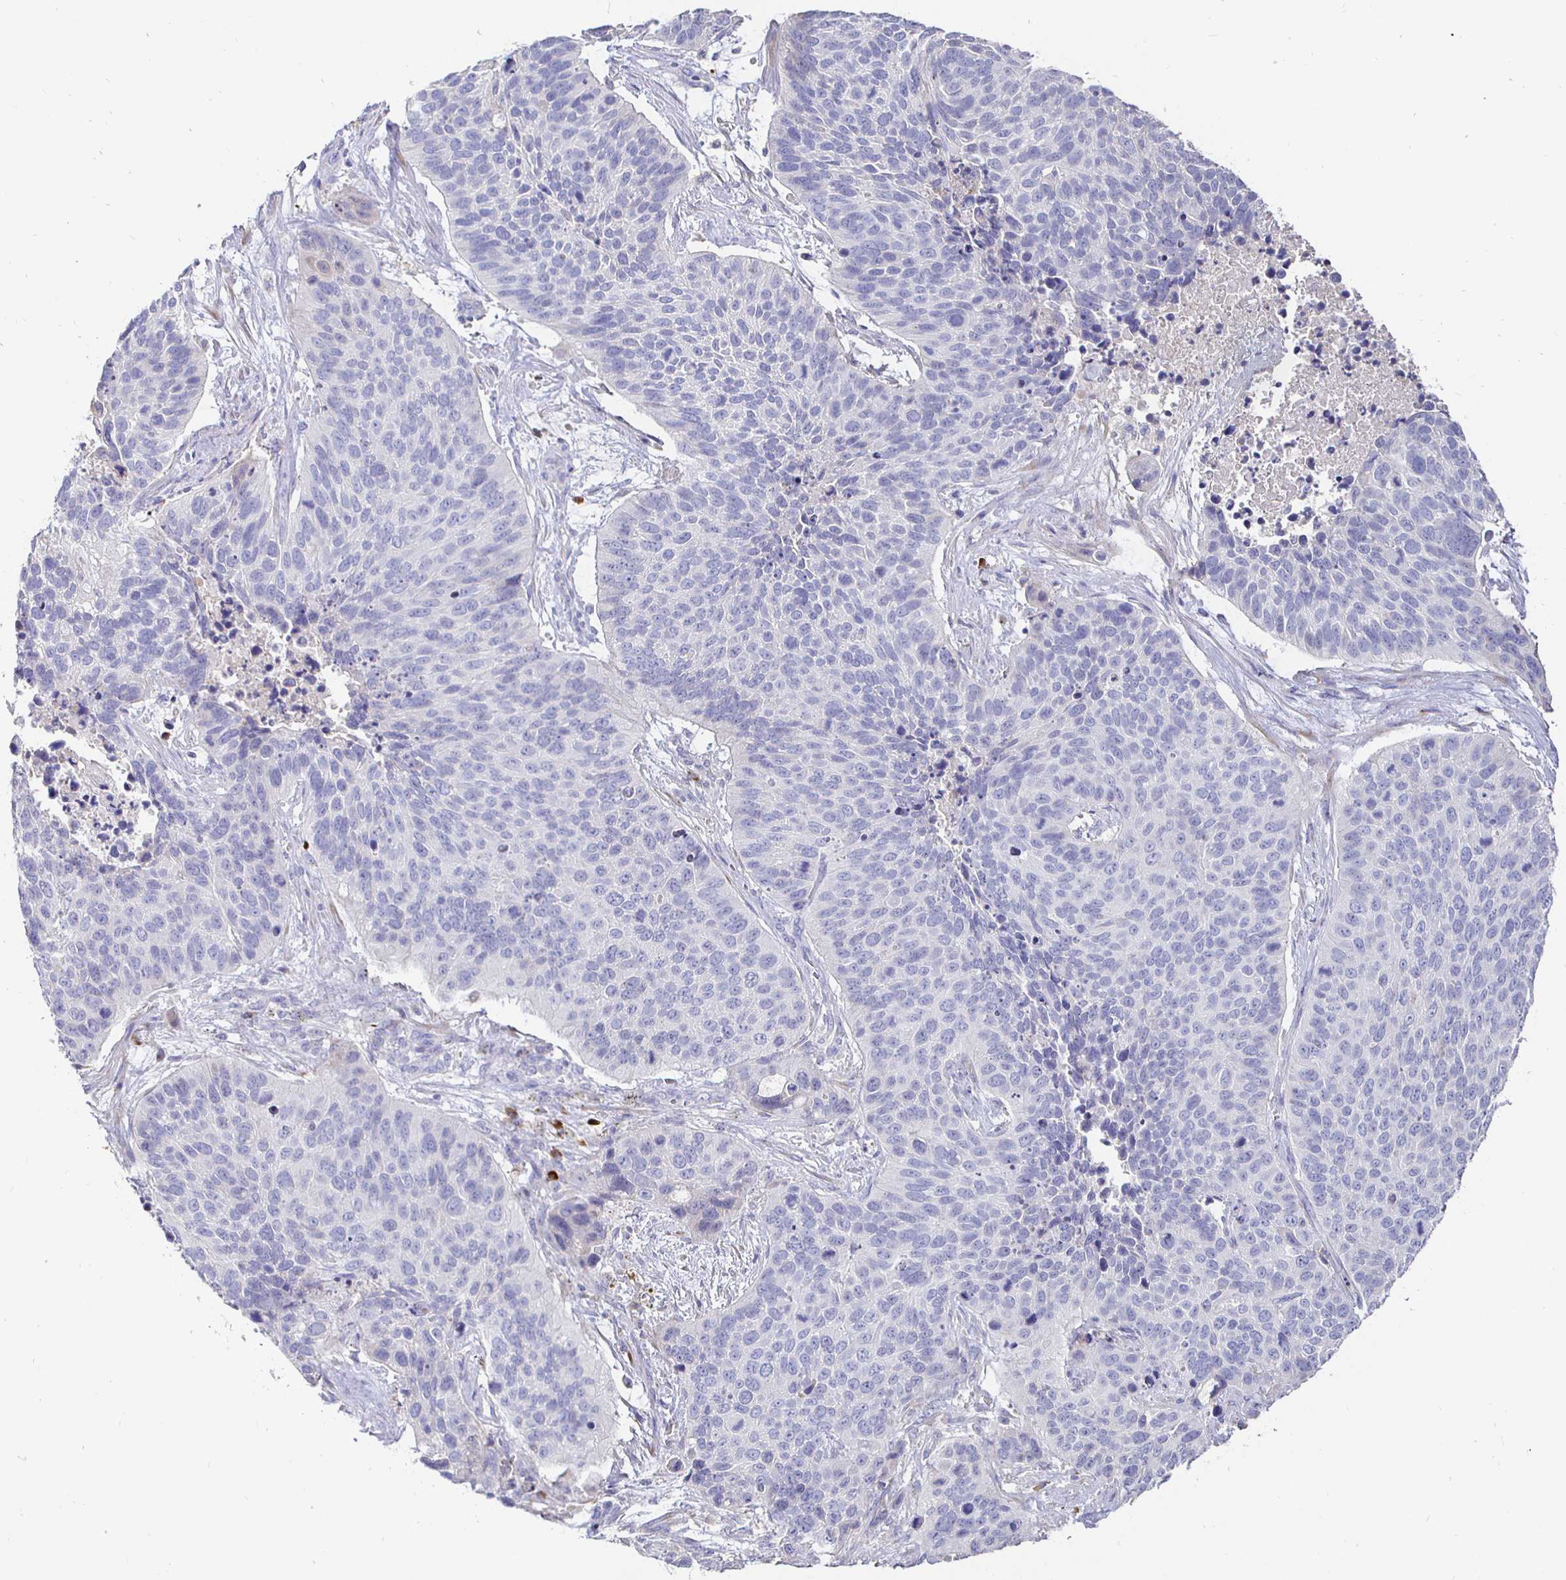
{"staining": {"intensity": "negative", "quantity": "none", "location": "none"}, "tissue": "lung cancer", "cell_type": "Tumor cells", "image_type": "cancer", "snomed": [{"axis": "morphology", "description": "Squamous cell carcinoma, NOS"}, {"axis": "topography", "description": "Lung"}], "caption": "DAB (3,3'-diaminobenzidine) immunohistochemical staining of lung squamous cell carcinoma exhibits no significant positivity in tumor cells. Nuclei are stained in blue.", "gene": "CXCR3", "patient": {"sex": "male", "age": 62}}